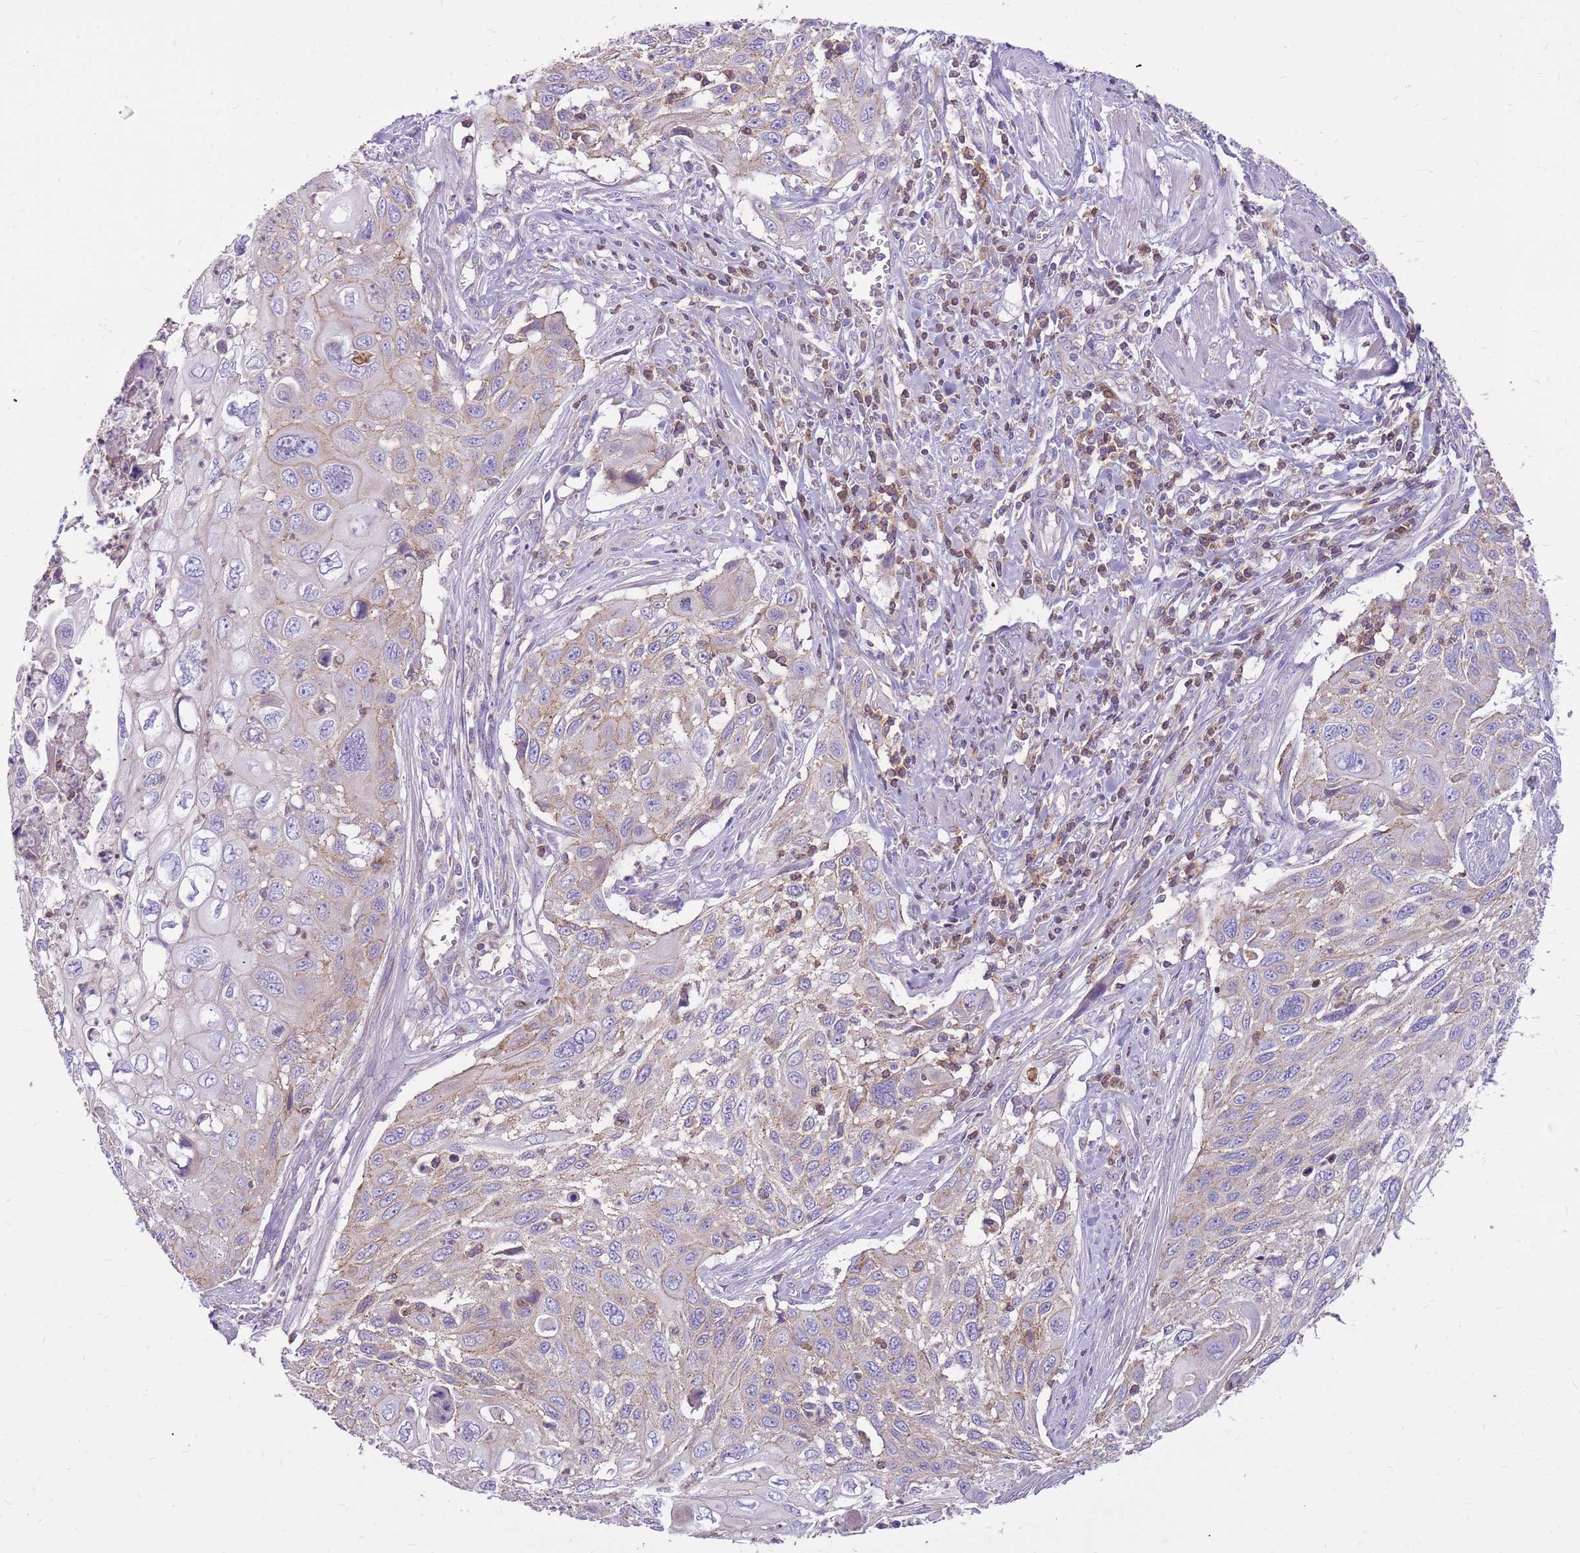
{"staining": {"intensity": "negative", "quantity": "none", "location": "none"}, "tissue": "cervical cancer", "cell_type": "Tumor cells", "image_type": "cancer", "snomed": [{"axis": "morphology", "description": "Squamous cell carcinoma, NOS"}, {"axis": "topography", "description": "Cervix"}], "caption": "There is no significant staining in tumor cells of cervical squamous cell carcinoma. The staining is performed using DAB brown chromogen with nuclei counter-stained in using hematoxylin.", "gene": "WDR90", "patient": {"sex": "female", "age": 70}}